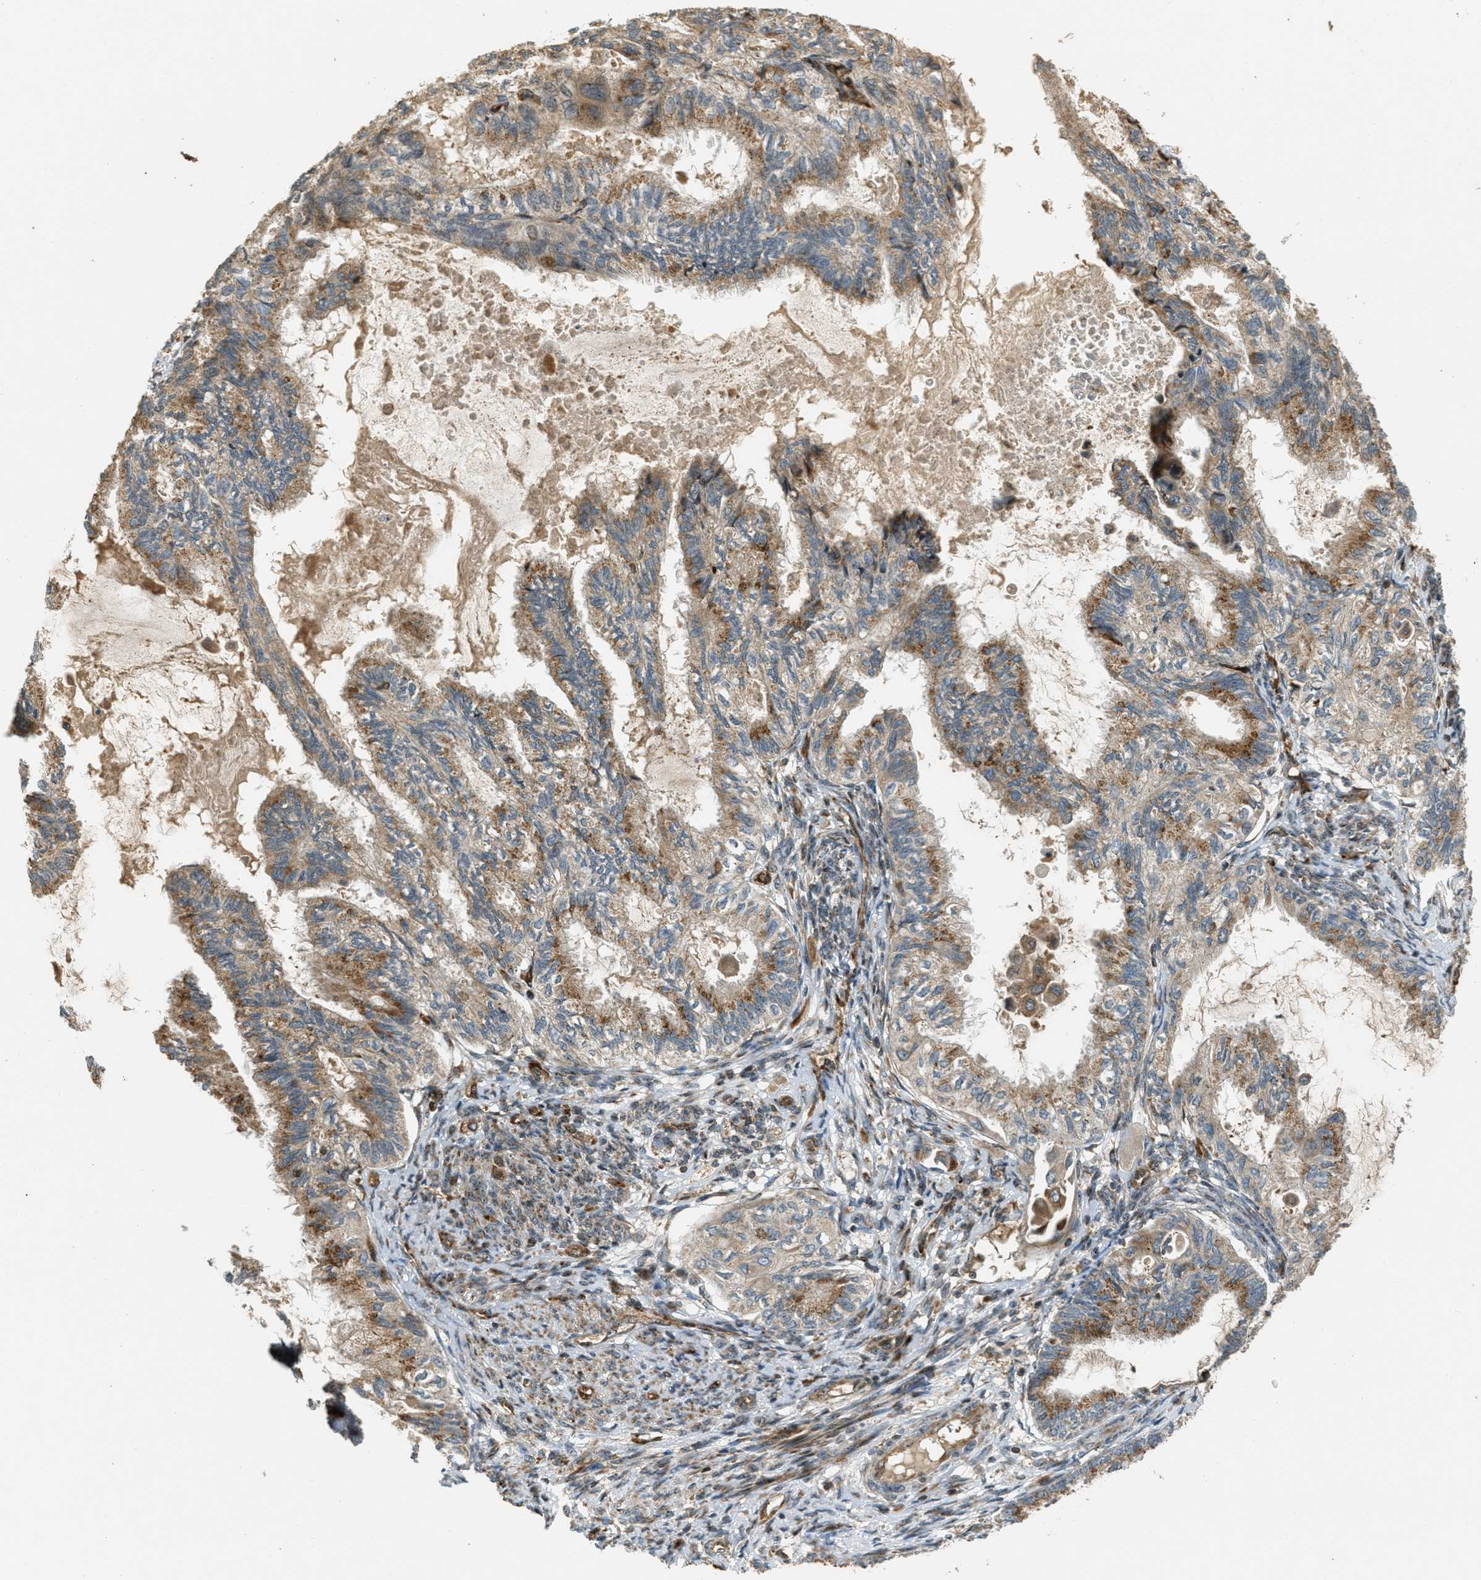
{"staining": {"intensity": "moderate", "quantity": ">75%", "location": "cytoplasmic/membranous"}, "tissue": "cervical cancer", "cell_type": "Tumor cells", "image_type": "cancer", "snomed": [{"axis": "morphology", "description": "Normal tissue, NOS"}, {"axis": "morphology", "description": "Adenocarcinoma, NOS"}, {"axis": "topography", "description": "Cervix"}, {"axis": "topography", "description": "Endometrium"}], "caption": "Adenocarcinoma (cervical) stained for a protein shows moderate cytoplasmic/membranous positivity in tumor cells.", "gene": "LRP12", "patient": {"sex": "female", "age": 86}}